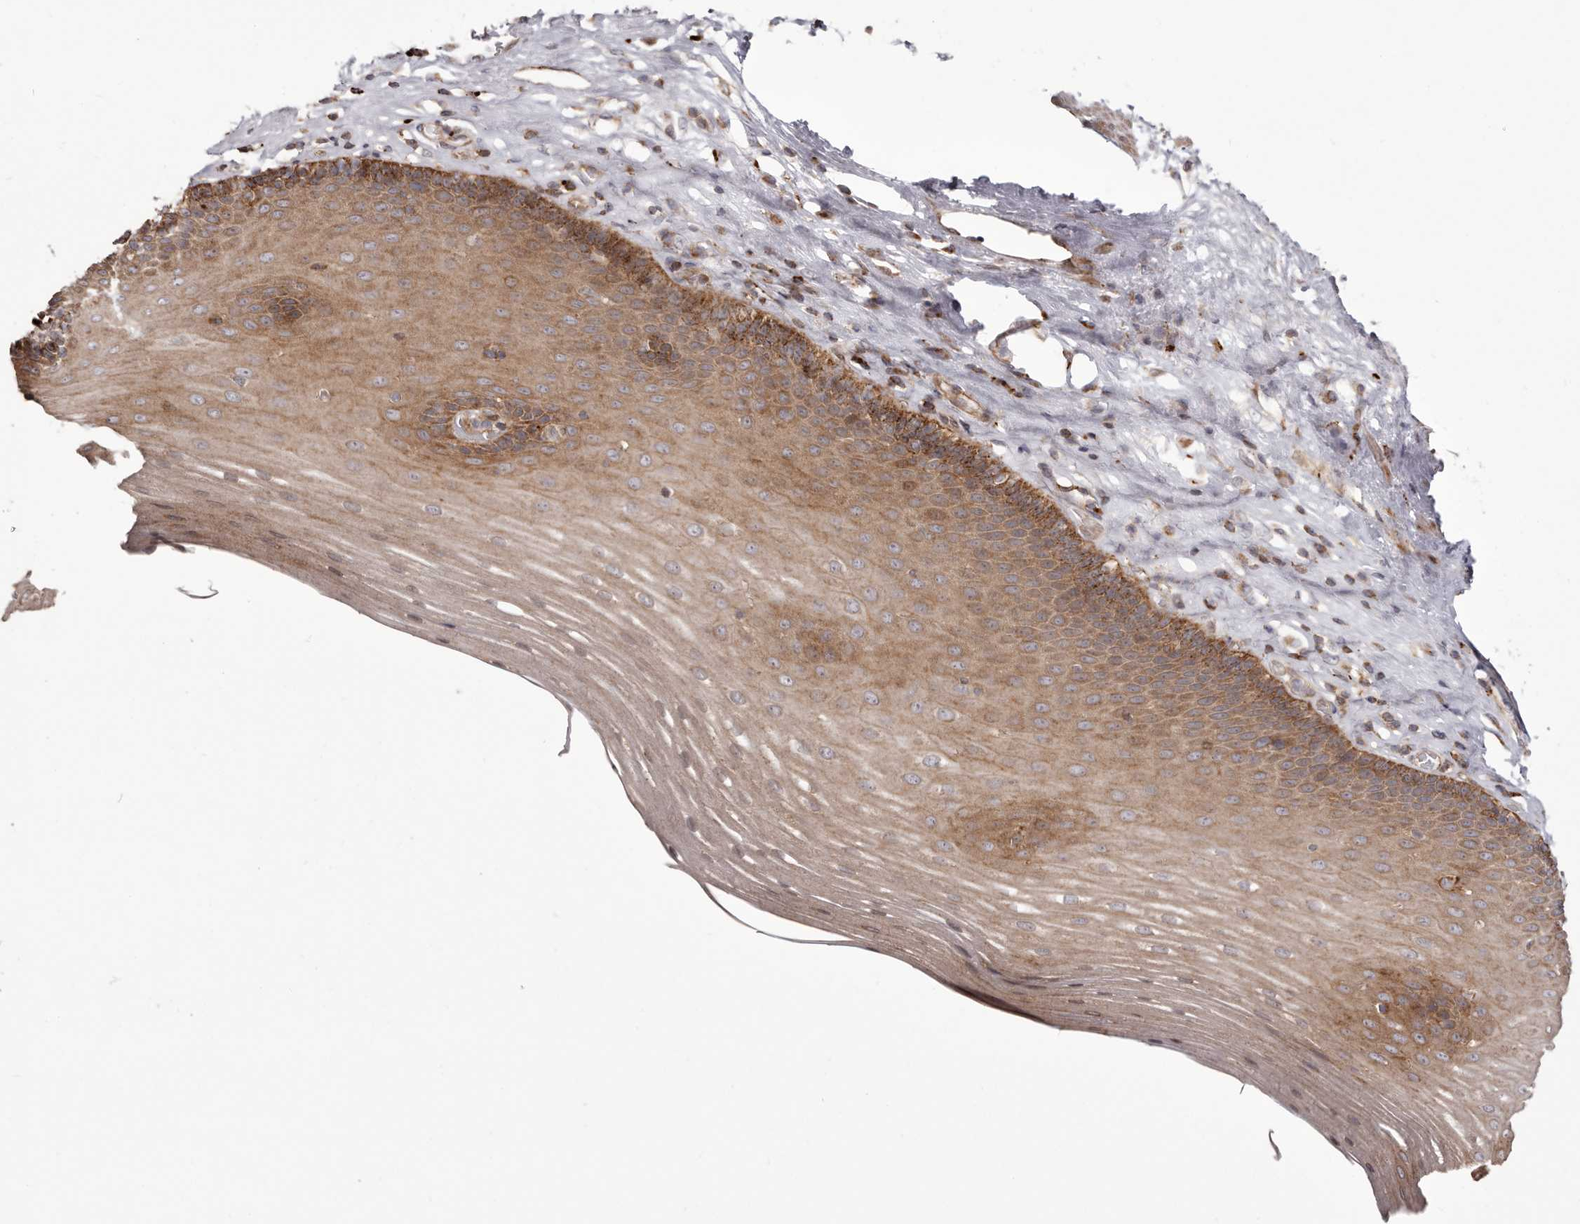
{"staining": {"intensity": "moderate", "quantity": ">75%", "location": "cytoplasmic/membranous"}, "tissue": "esophagus", "cell_type": "Squamous epithelial cells", "image_type": "normal", "snomed": [{"axis": "morphology", "description": "Normal tissue, NOS"}, {"axis": "topography", "description": "Esophagus"}], "caption": "A high-resolution micrograph shows immunohistochemistry staining of normal esophagus, which displays moderate cytoplasmic/membranous staining in about >75% of squamous epithelial cells. (Stains: DAB in brown, nuclei in blue, Microscopy: brightfield microscopy at high magnification).", "gene": "NUP43", "patient": {"sex": "male", "age": 62}}